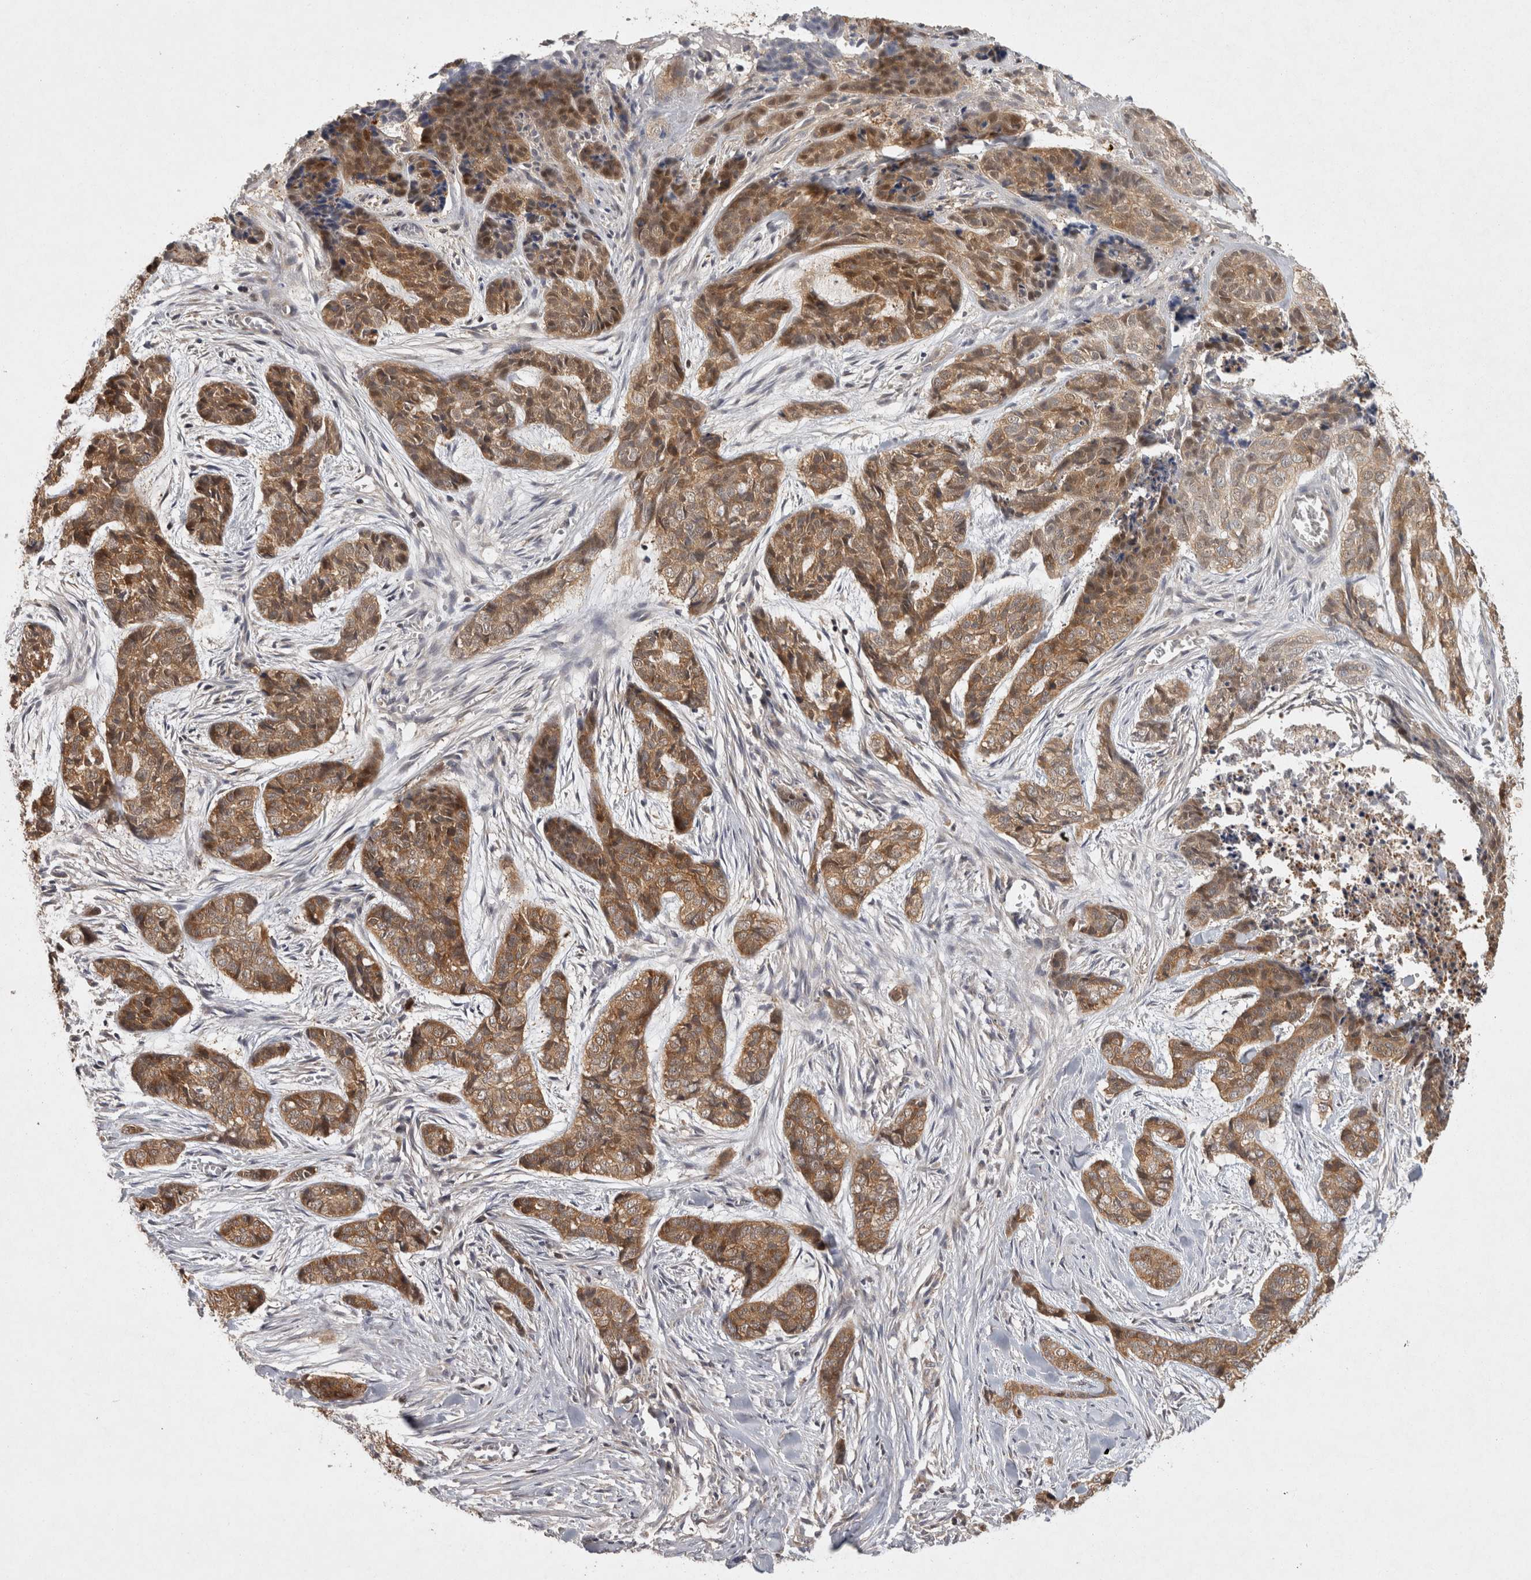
{"staining": {"intensity": "moderate", "quantity": ">75%", "location": "cytoplasmic/membranous"}, "tissue": "skin cancer", "cell_type": "Tumor cells", "image_type": "cancer", "snomed": [{"axis": "morphology", "description": "Basal cell carcinoma"}, {"axis": "topography", "description": "Skin"}], "caption": "An IHC histopathology image of neoplastic tissue is shown. Protein staining in brown shows moderate cytoplasmic/membranous positivity in basal cell carcinoma (skin) within tumor cells.", "gene": "ACAT2", "patient": {"sex": "female", "age": 64}}